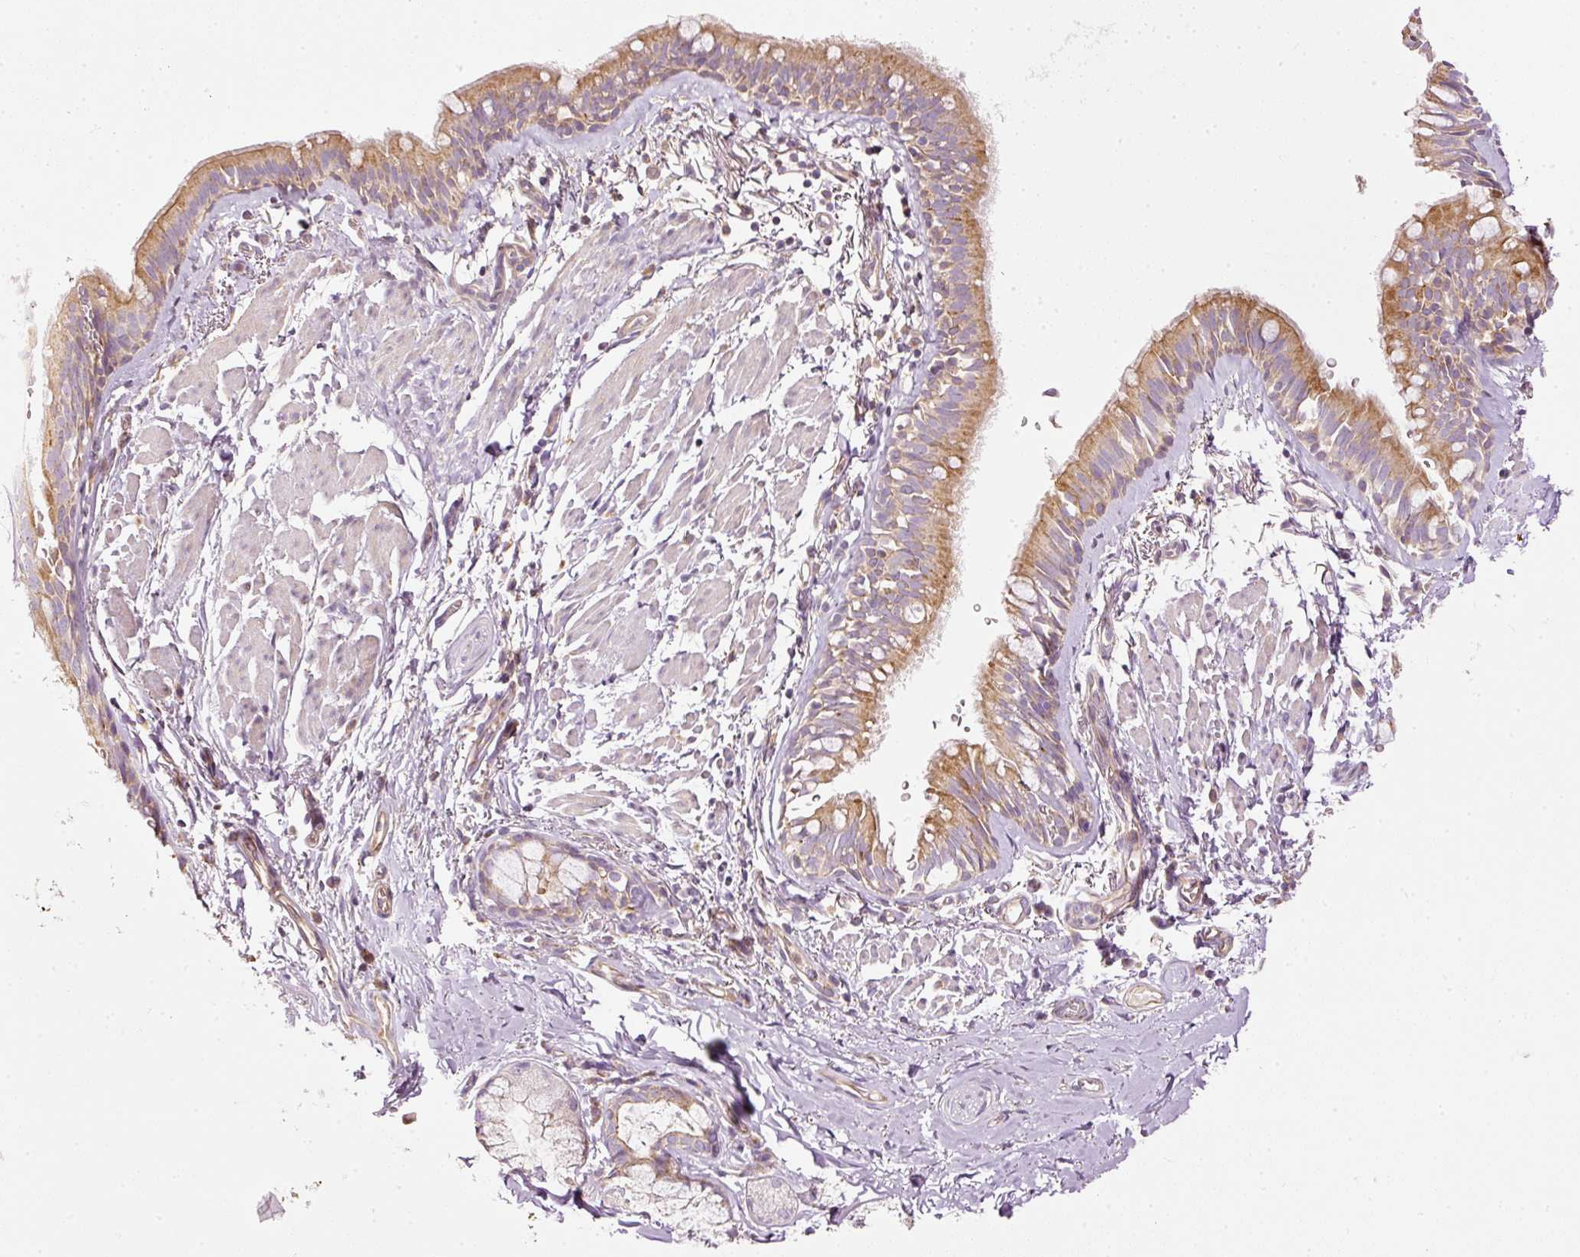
{"staining": {"intensity": "moderate", "quantity": ">75%", "location": "cytoplasmic/membranous"}, "tissue": "bronchus", "cell_type": "Respiratory epithelial cells", "image_type": "normal", "snomed": [{"axis": "morphology", "description": "Normal tissue, NOS"}, {"axis": "topography", "description": "Bronchus"}], "caption": "IHC photomicrograph of unremarkable bronchus: bronchus stained using IHC reveals medium levels of moderate protein expression localized specifically in the cytoplasmic/membranous of respiratory epithelial cells, appearing as a cytoplasmic/membranous brown color.", "gene": "PAQR9", "patient": {"sex": "male", "age": 67}}